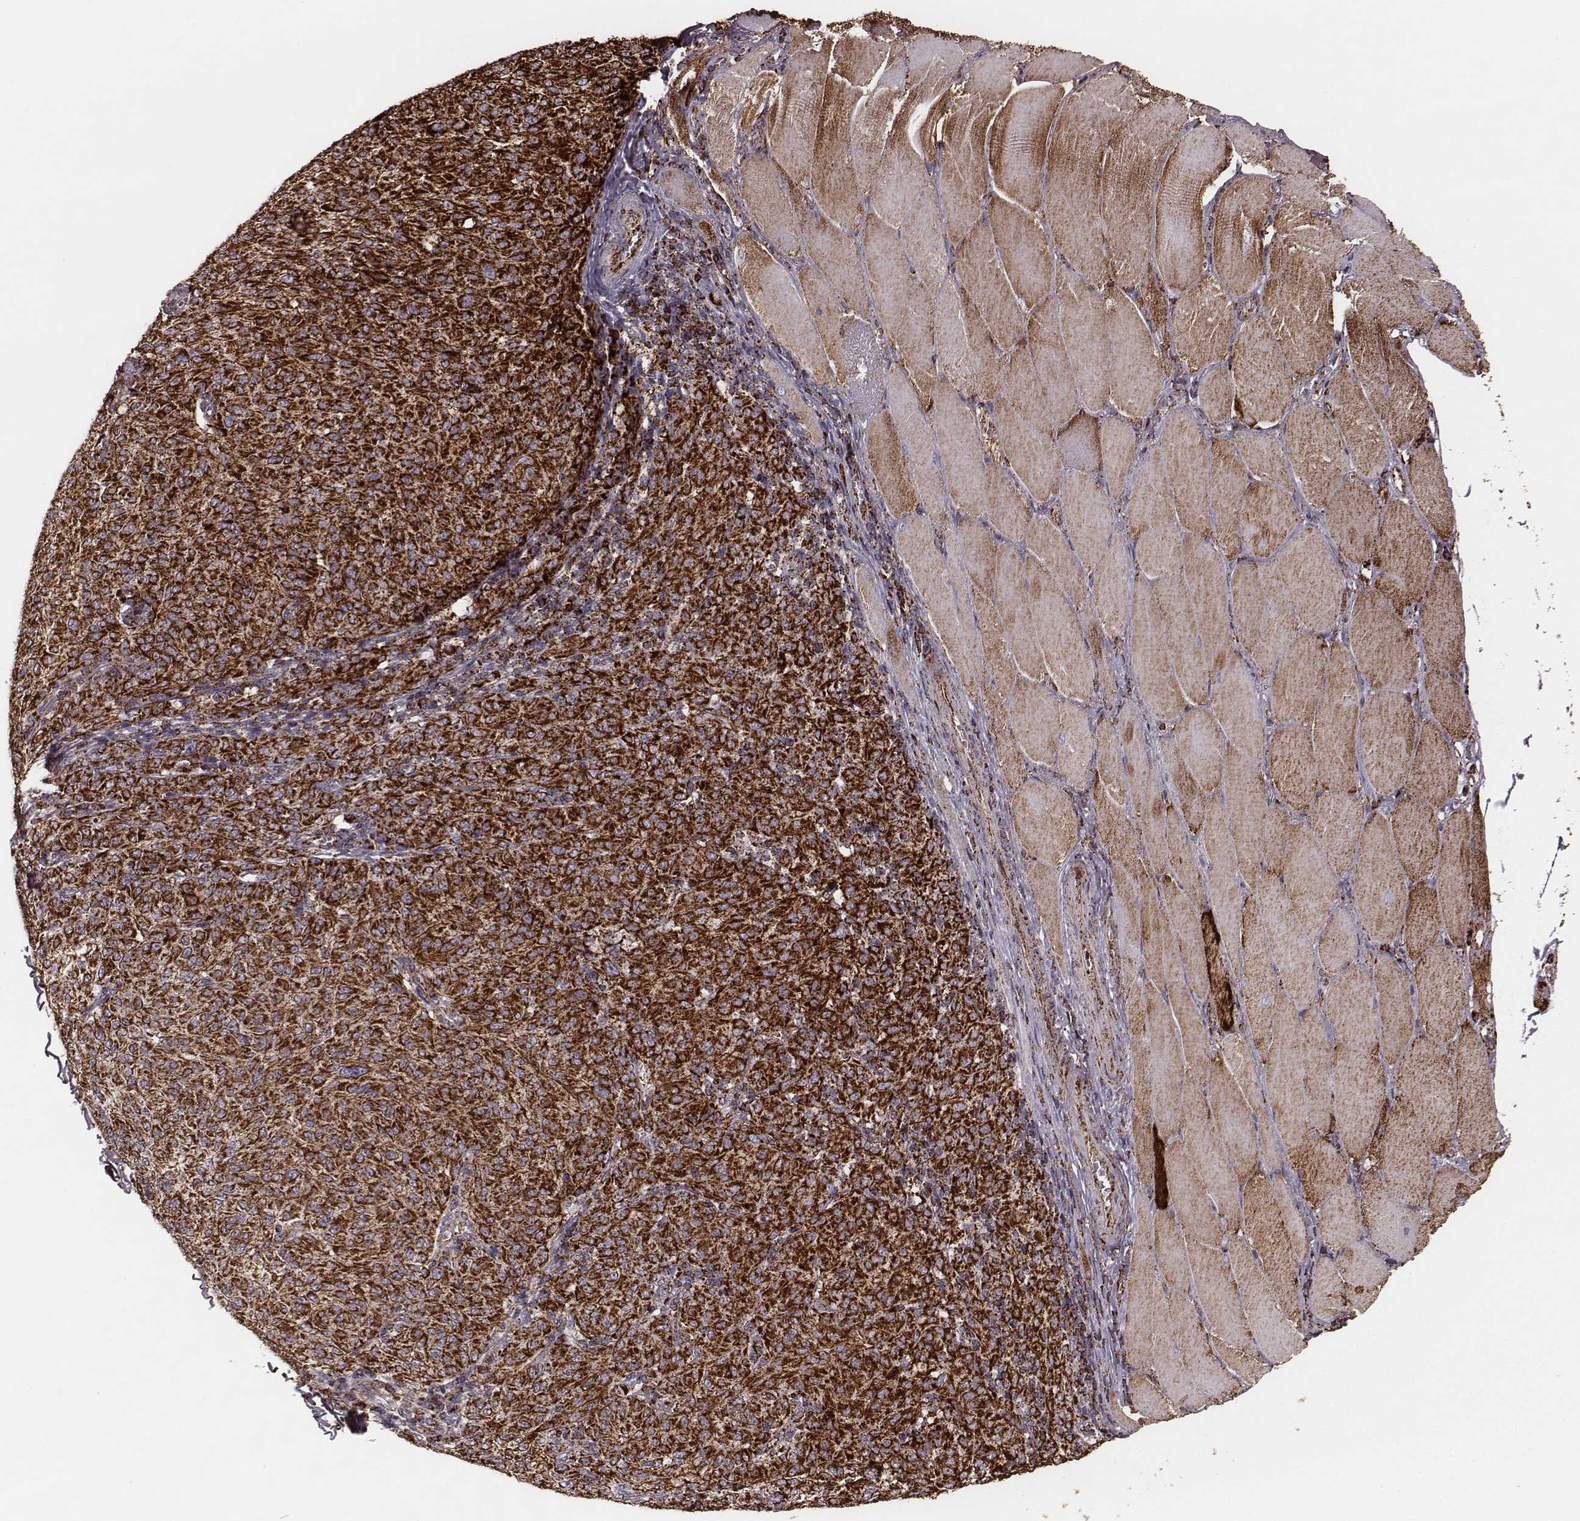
{"staining": {"intensity": "strong", "quantity": ">75%", "location": "cytoplasmic/membranous"}, "tissue": "melanoma", "cell_type": "Tumor cells", "image_type": "cancer", "snomed": [{"axis": "morphology", "description": "Malignant melanoma, NOS"}, {"axis": "topography", "description": "Skin"}], "caption": "Immunohistochemical staining of melanoma exhibits strong cytoplasmic/membranous protein expression in about >75% of tumor cells. (Brightfield microscopy of DAB IHC at high magnification).", "gene": "TUFM", "patient": {"sex": "female", "age": 72}}